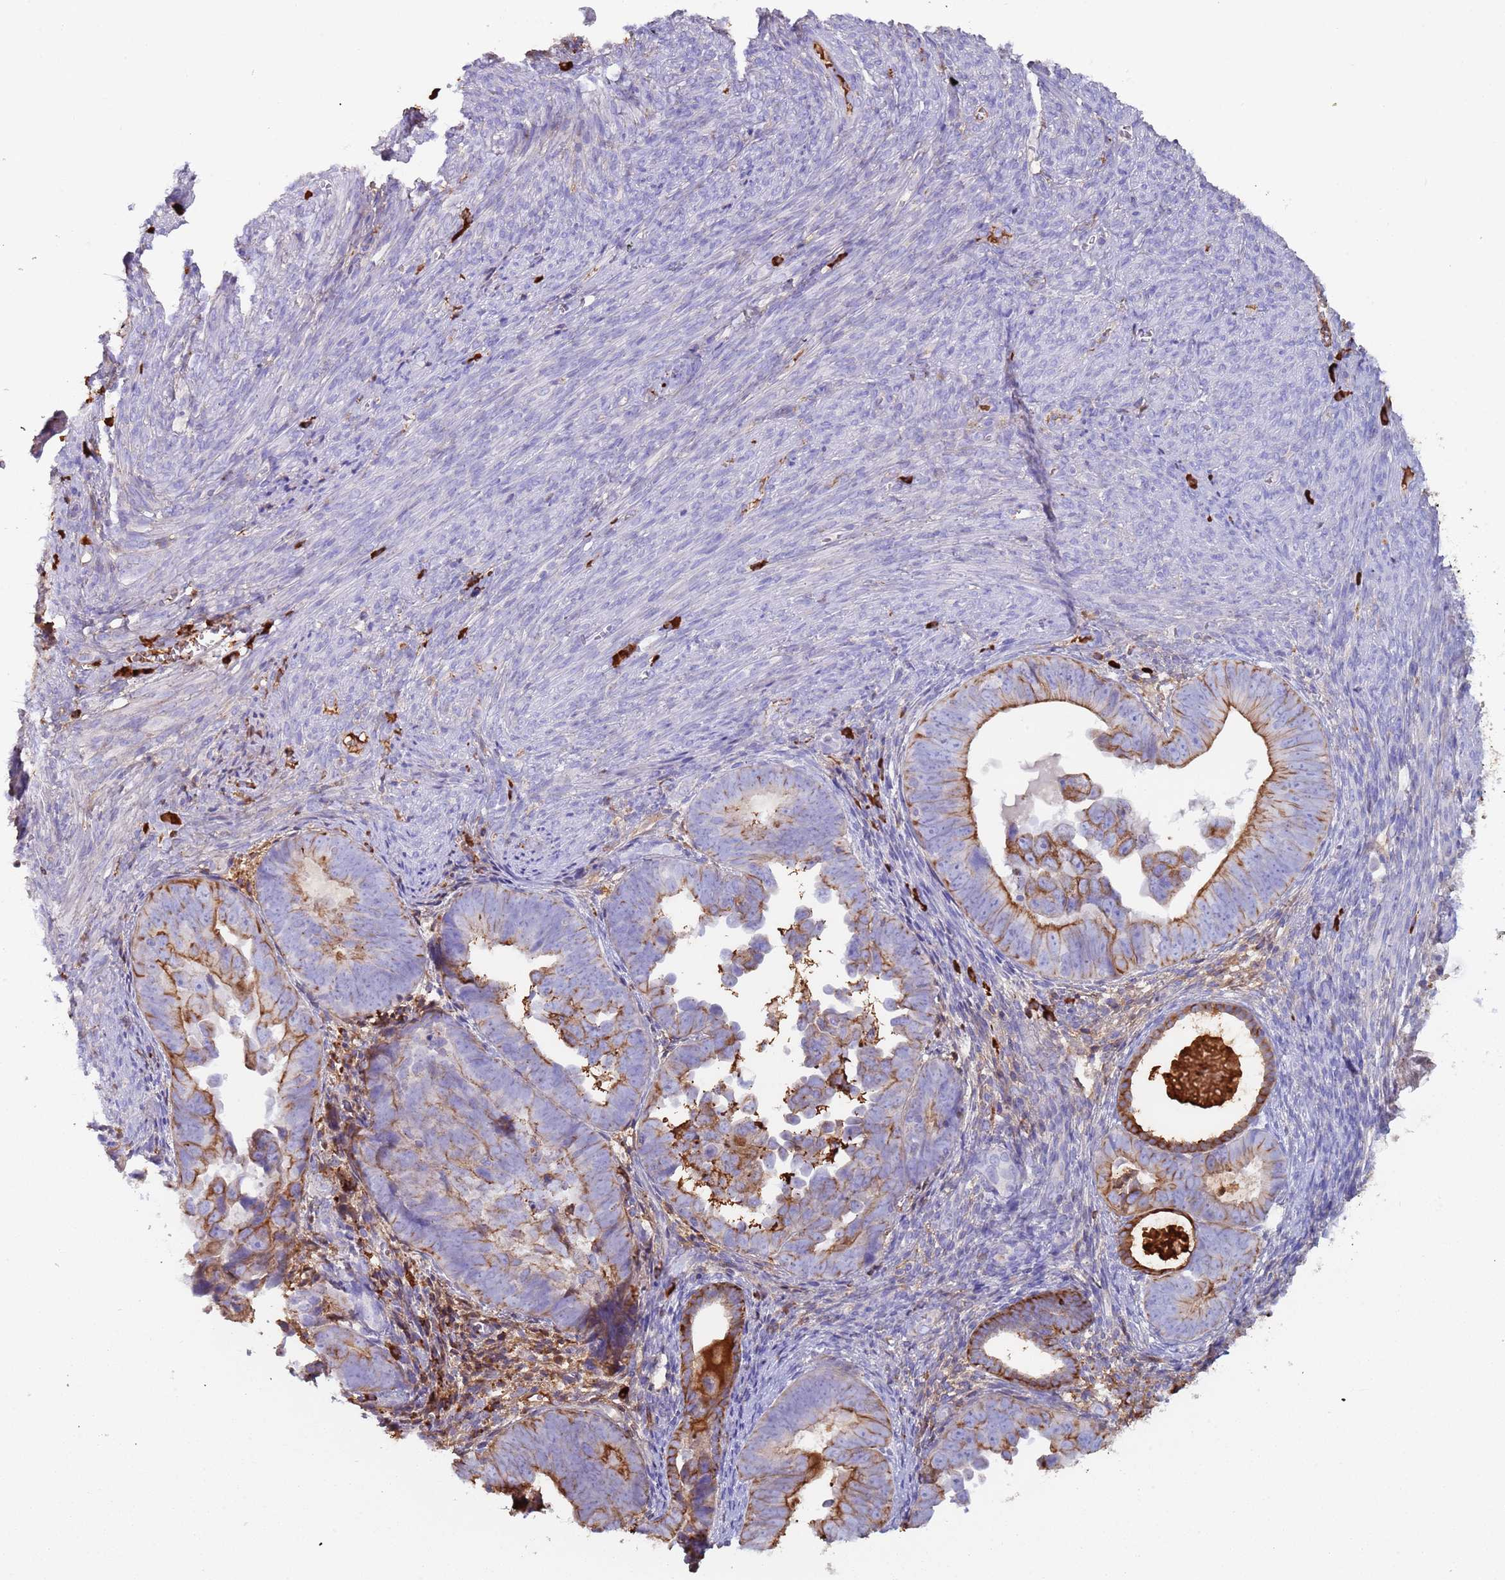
{"staining": {"intensity": "moderate", "quantity": "25%-75%", "location": "cytoplasmic/membranous"}, "tissue": "endometrial cancer", "cell_type": "Tumor cells", "image_type": "cancer", "snomed": [{"axis": "morphology", "description": "Adenocarcinoma, NOS"}, {"axis": "topography", "description": "Endometrium"}], "caption": "The image exhibits staining of adenocarcinoma (endometrial), revealing moderate cytoplasmic/membranous protein expression (brown color) within tumor cells.", "gene": "CYSLTR2", "patient": {"sex": "female", "age": 75}}